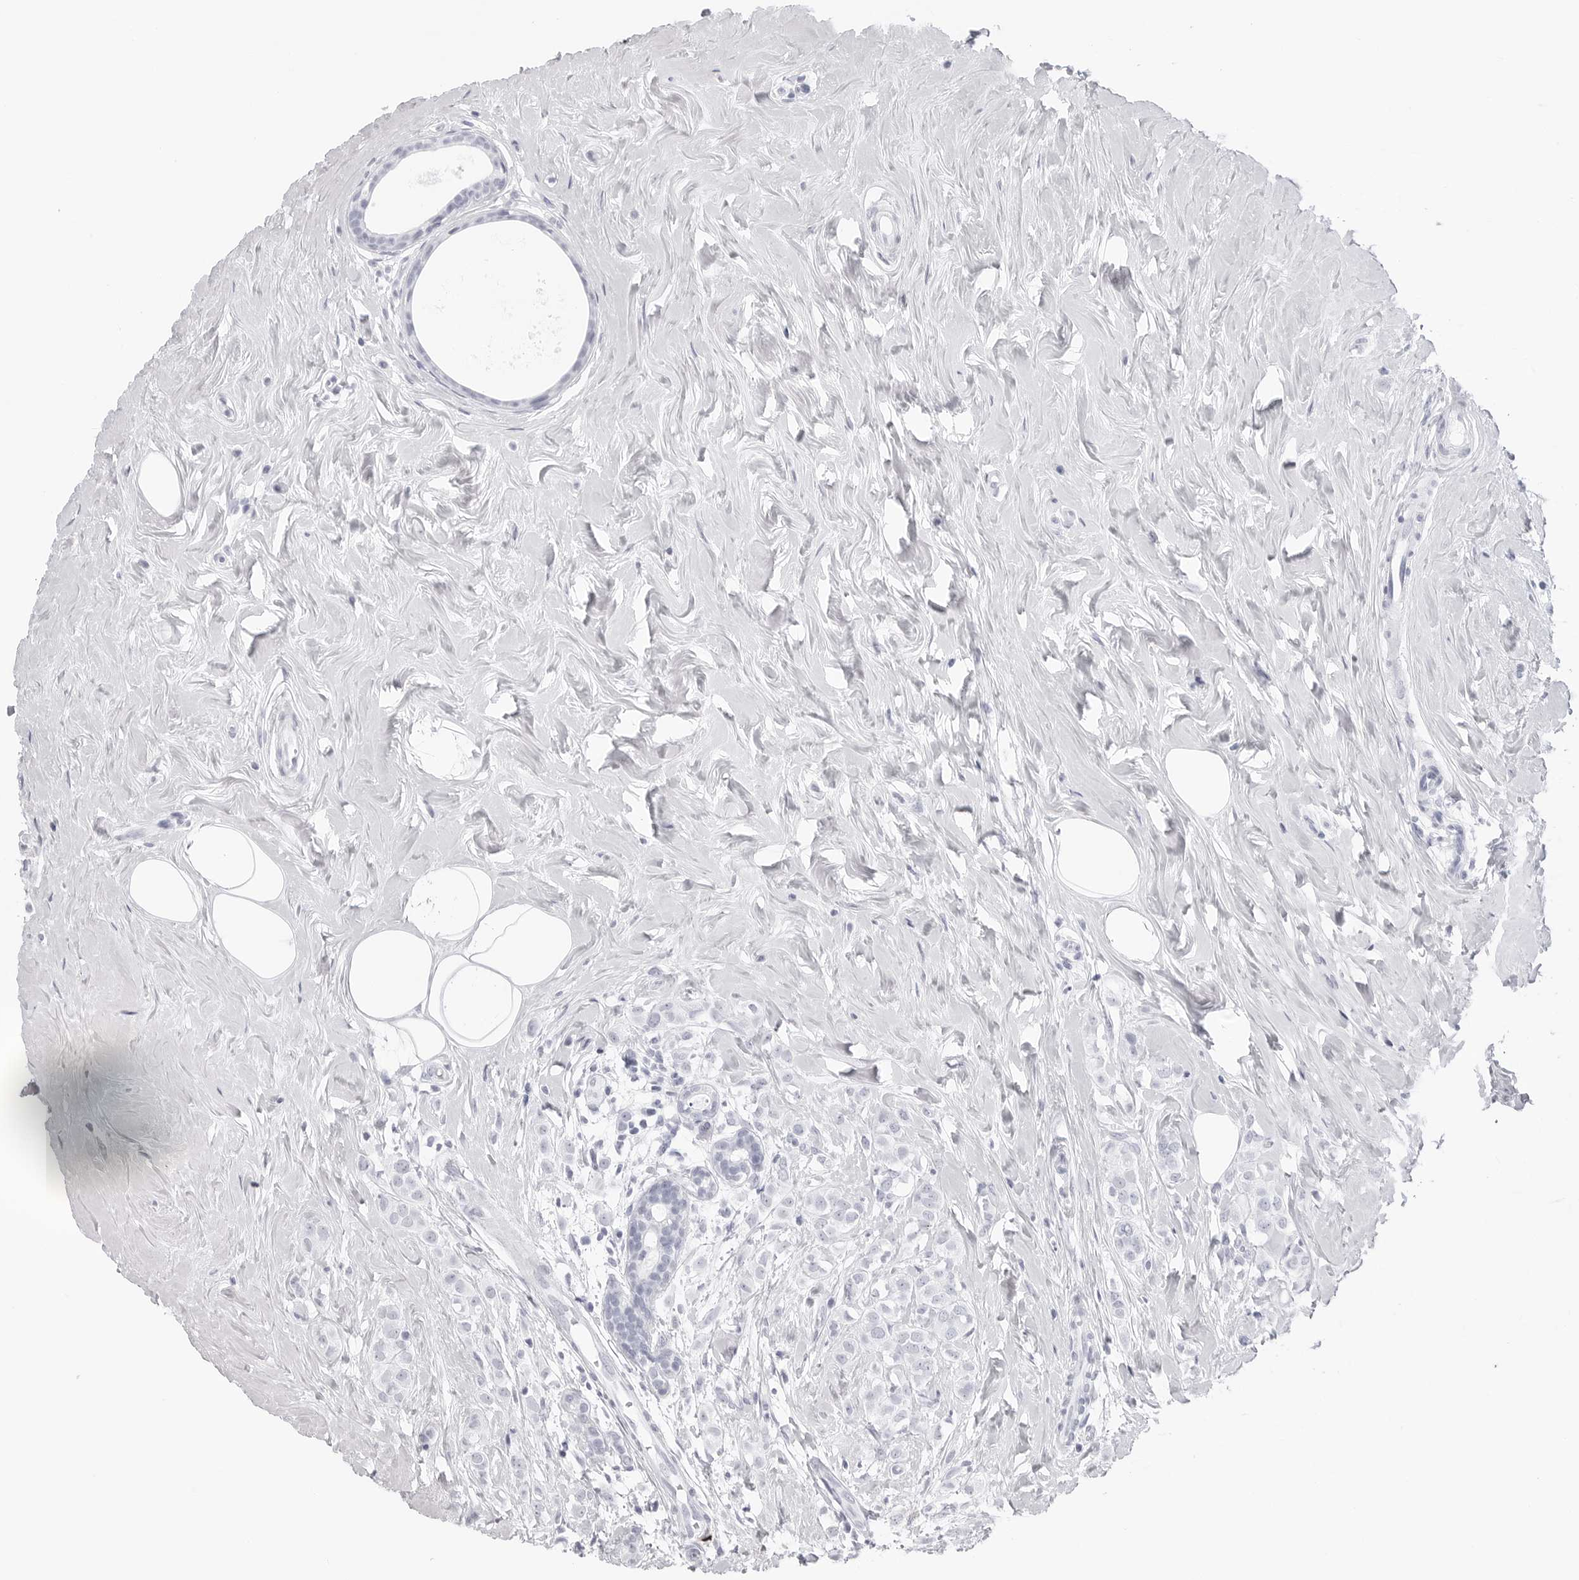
{"staining": {"intensity": "negative", "quantity": "none", "location": "none"}, "tissue": "breast cancer", "cell_type": "Tumor cells", "image_type": "cancer", "snomed": [{"axis": "morphology", "description": "Lobular carcinoma"}, {"axis": "topography", "description": "Breast"}], "caption": "Tumor cells show no significant protein expression in lobular carcinoma (breast).", "gene": "CST2", "patient": {"sex": "female", "age": 47}}